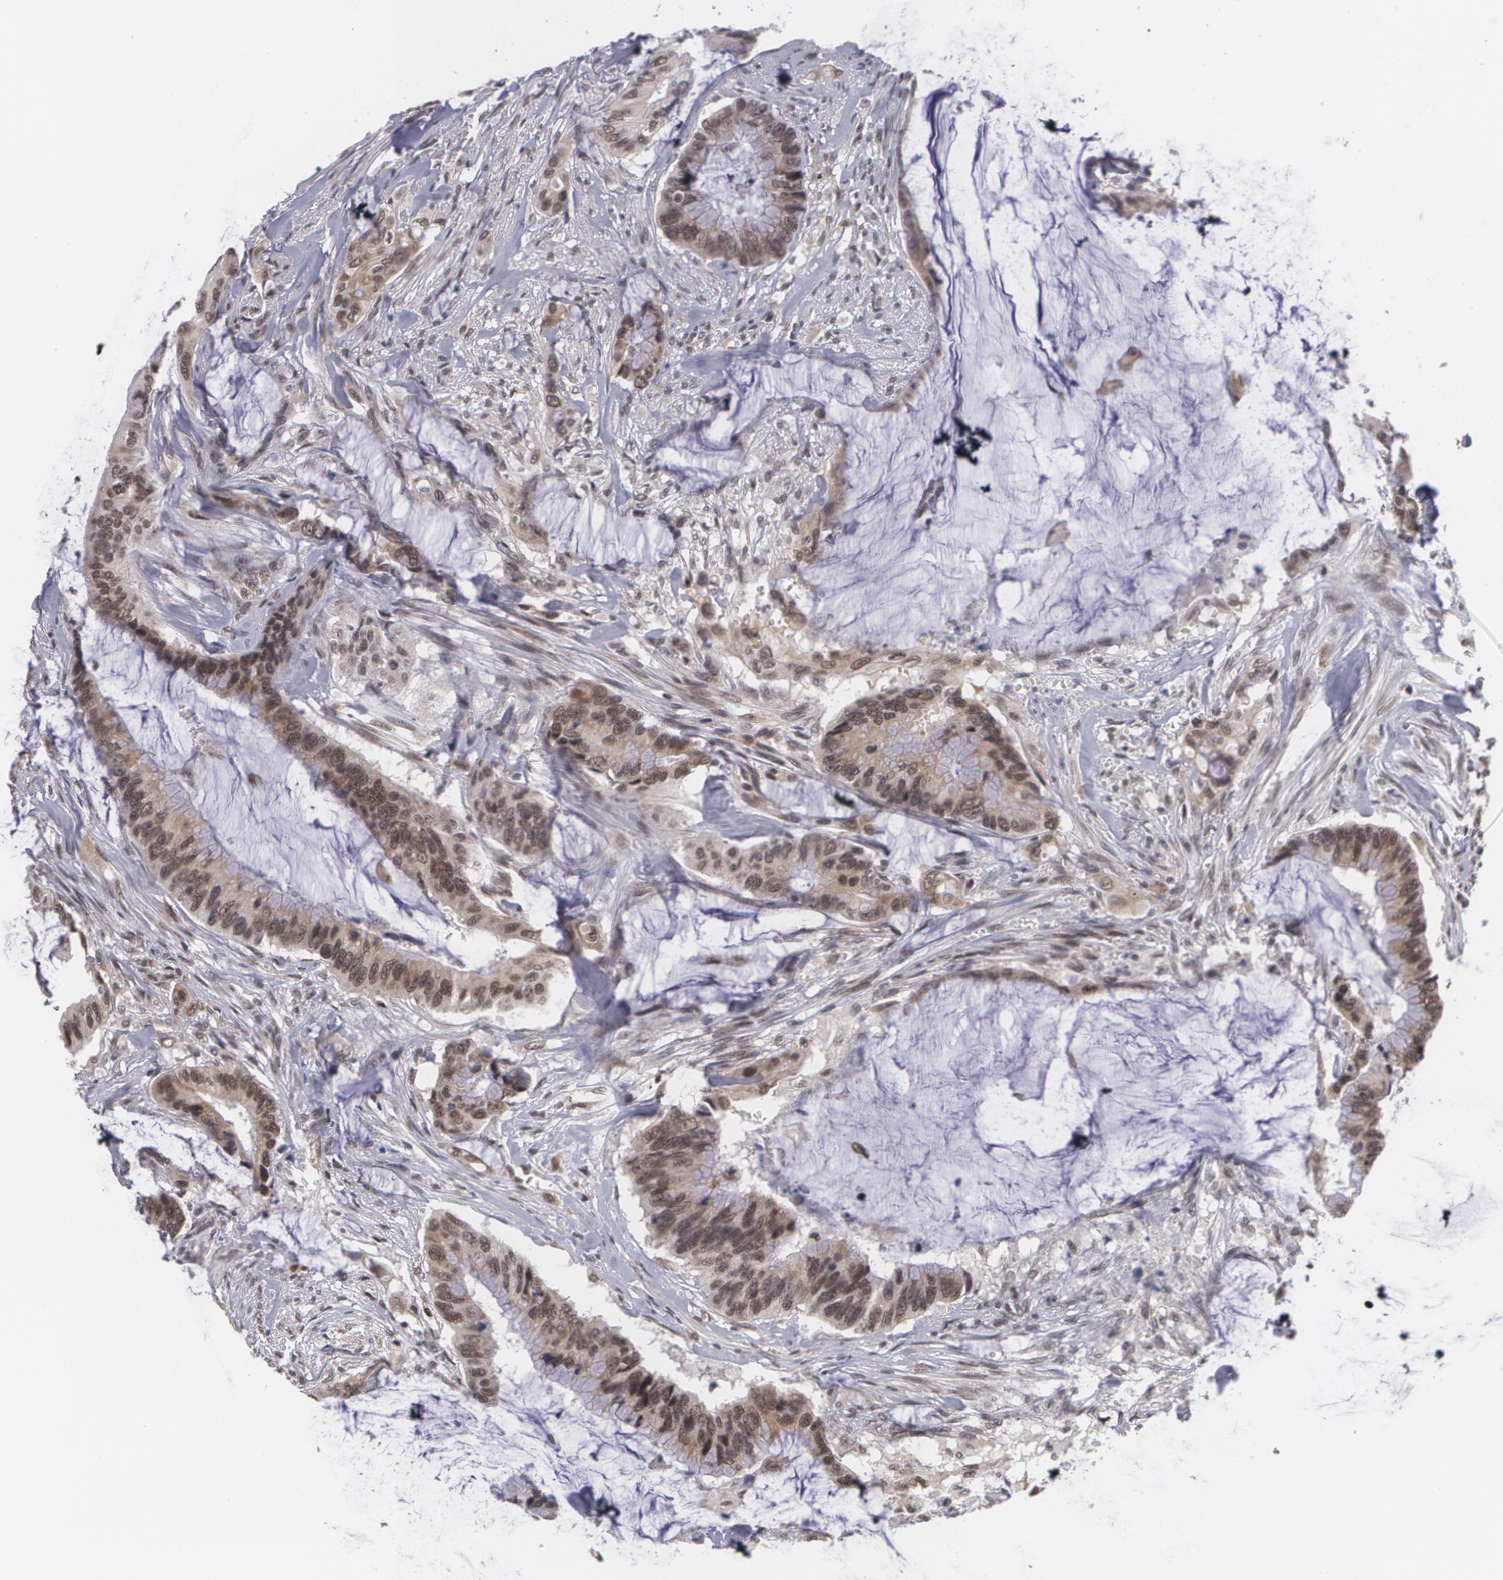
{"staining": {"intensity": "moderate", "quantity": "25%-75%", "location": "cytoplasmic/membranous,nuclear"}, "tissue": "colorectal cancer", "cell_type": "Tumor cells", "image_type": "cancer", "snomed": [{"axis": "morphology", "description": "Adenocarcinoma, NOS"}, {"axis": "topography", "description": "Rectum"}], "caption": "Immunohistochemistry (IHC) image of colorectal adenocarcinoma stained for a protein (brown), which exhibits medium levels of moderate cytoplasmic/membranous and nuclear expression in approximately 25%-75% of tumor cells.", "gene": "ALX1", "patient": {"sex": "female", "age": 59}}